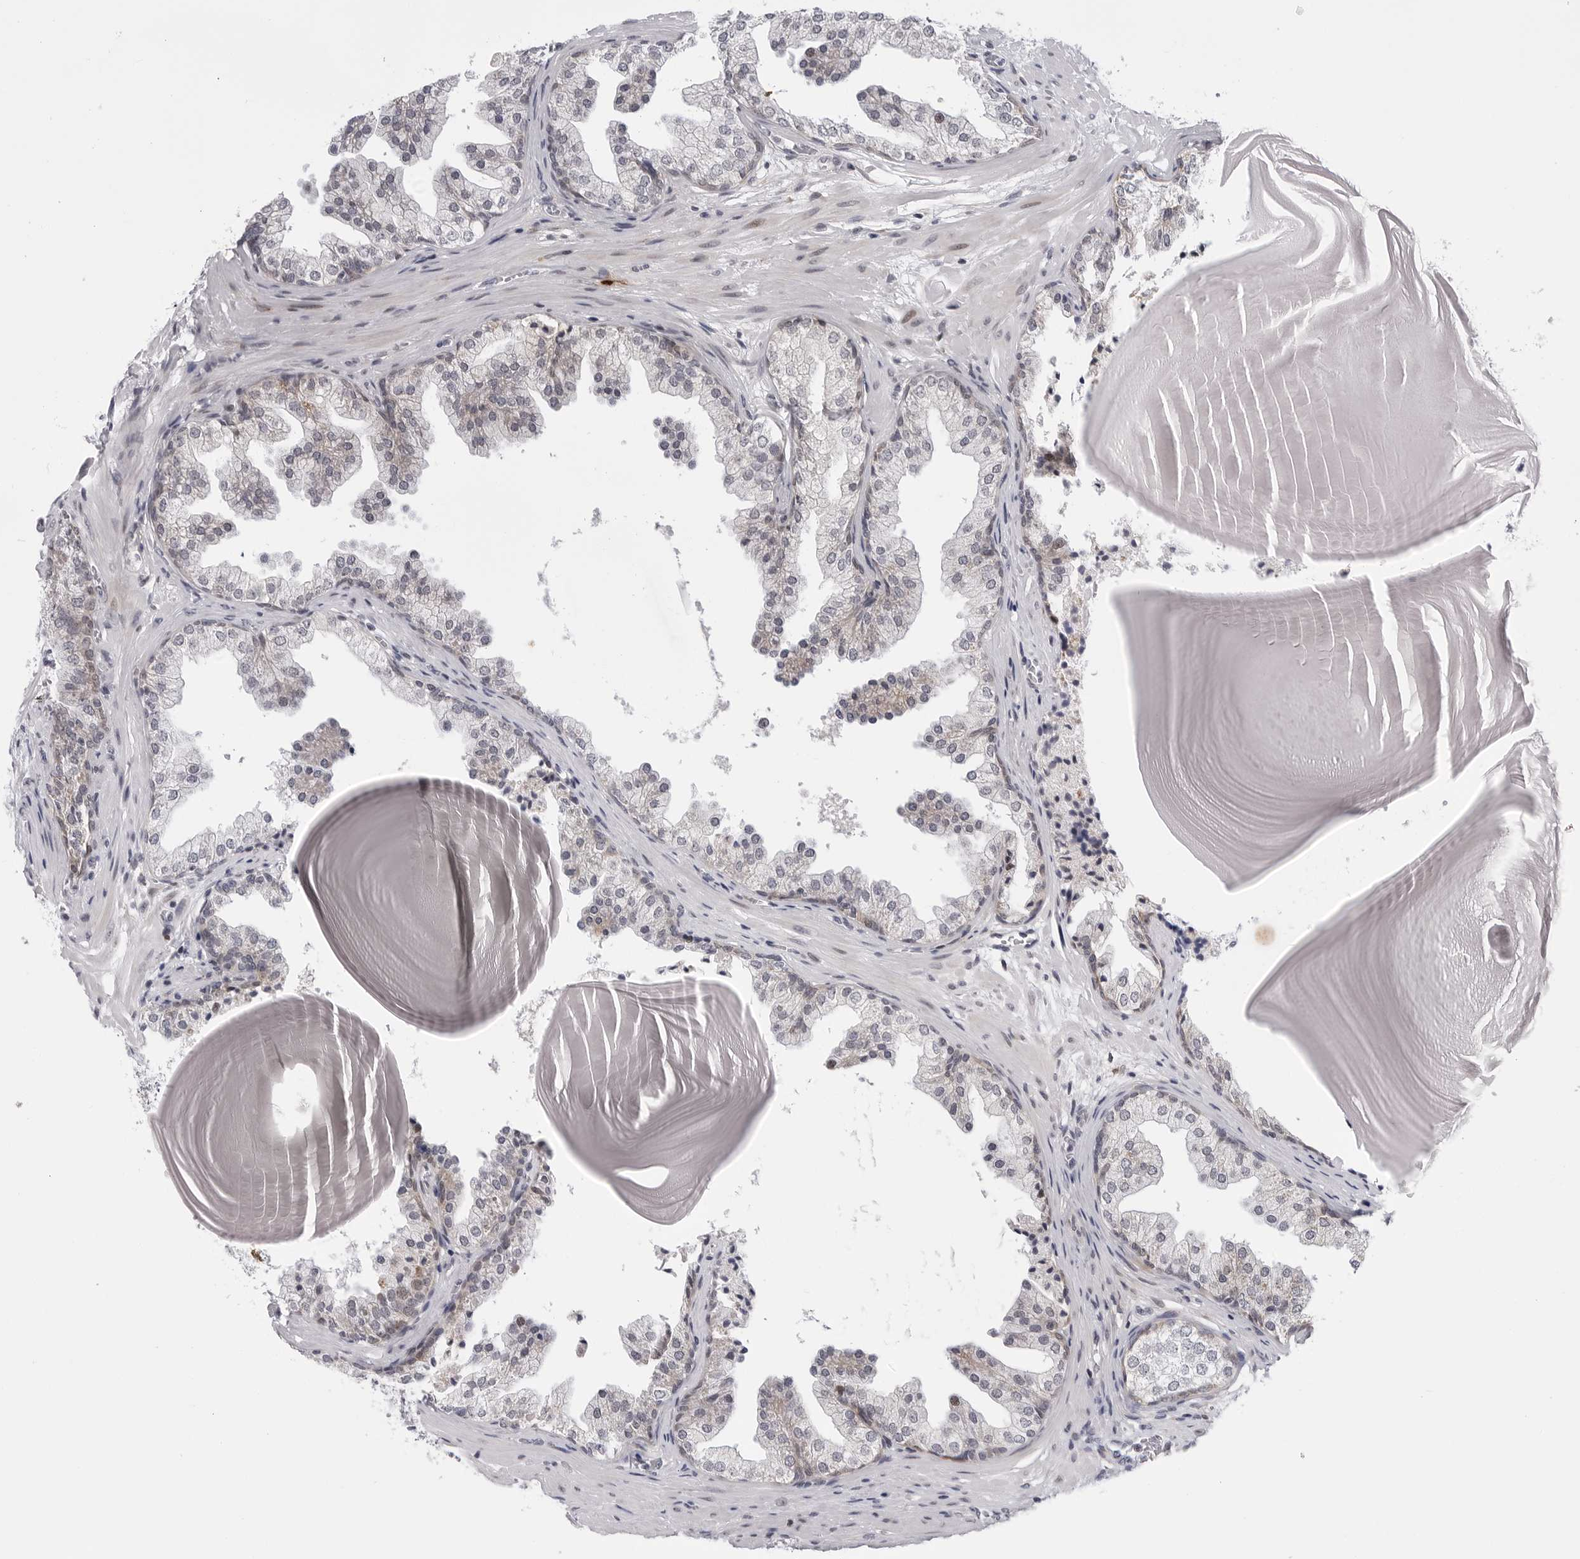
{"staining": {"intensity": "weak", "quantity": "<25%", "location": "cytoplasmic/membranous"}, "tissue": "prostate", "cell_type": "Glandular cells", "image_type": "normal", "snomed": [{"axis": "morphology", "description": "Normal tissue, NOS"}, {"axis": "topography", "description": "Prostate"}], "caption": "Prostate stained for a protein using immunohistochemistry (IHC) displays no expression glandular cells.", "gene": "CDK20", "patient": {"sex": "male", "age": 48}}